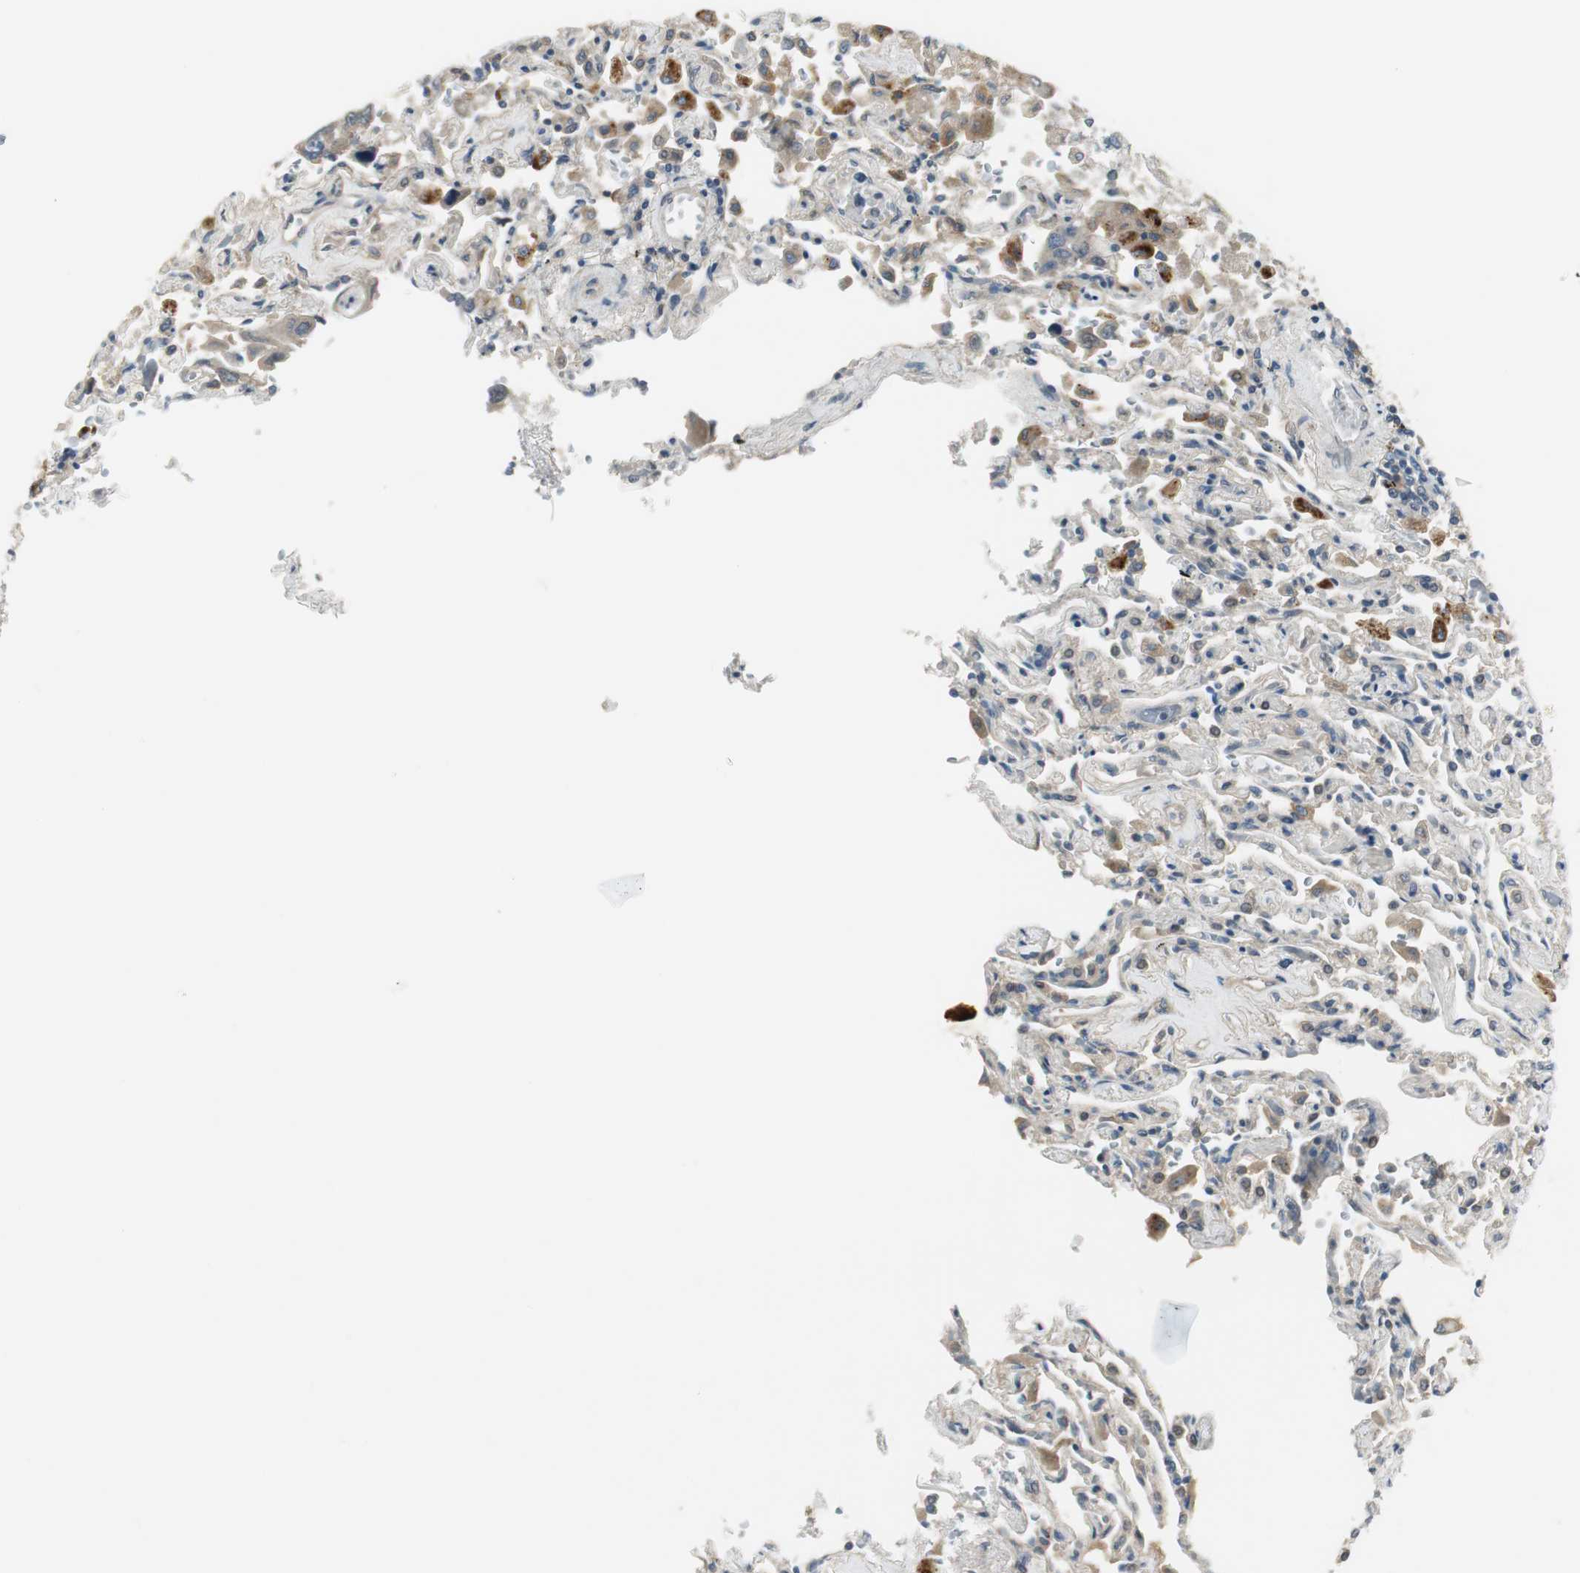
{"staining": {"intensity": "weak", "quantity": ">75%", "location": "cytoplasmic/membranous"}, "tissue": "lung cancer", "cell_type": "Tumor cells", "image_type": "cancer", "snomed": [{"axis": "morphology", "description": "Adenocarcinoma, NOS"}, {"axis": "topography", "description": "Lung"}], "caption": "Weak cytoplasmic/membranous positivity is identified in approximately >75% of tumor cells in lung cancer (adenocarcinoma).", "gene": "PRKAA1", "patient": {"sex": "male", "age": 64}}